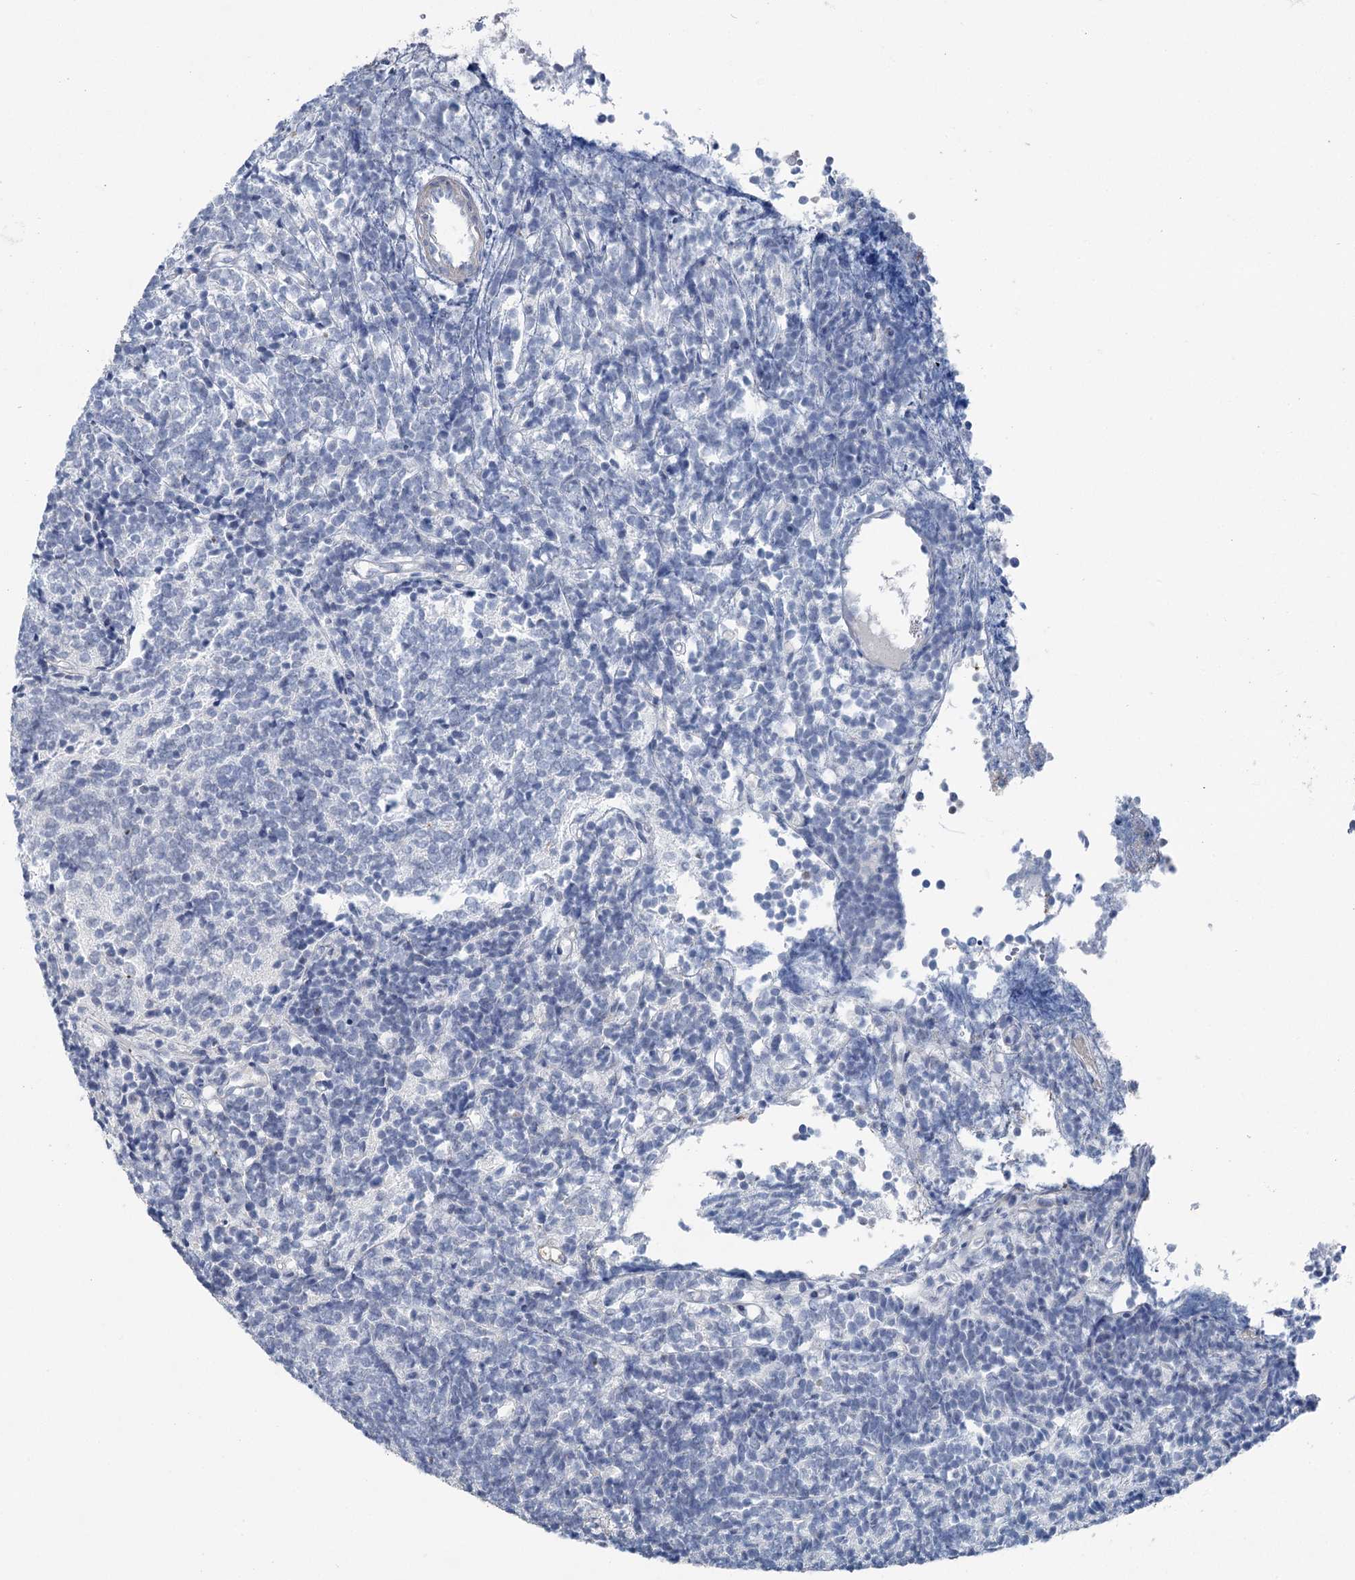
{"staining": {"intensity": "negative", "quantity": "none", "location": "none"}, "tissue": "glioma", "cell_type": "Tumor cells", "image_type": "cancer", "snomed": [{"axis": "morphology", "description": "Glioma, malignant, Low grade"}, {"axis": "topography", "description": "Brain"}], "caption": "IHC micrograph of human malignant glioma (low-grade) stained for a protein (brown), which displays no staining in tumor cells.", "gene": "FAM120B", "patient": {"sex": "female", "age": 1}}